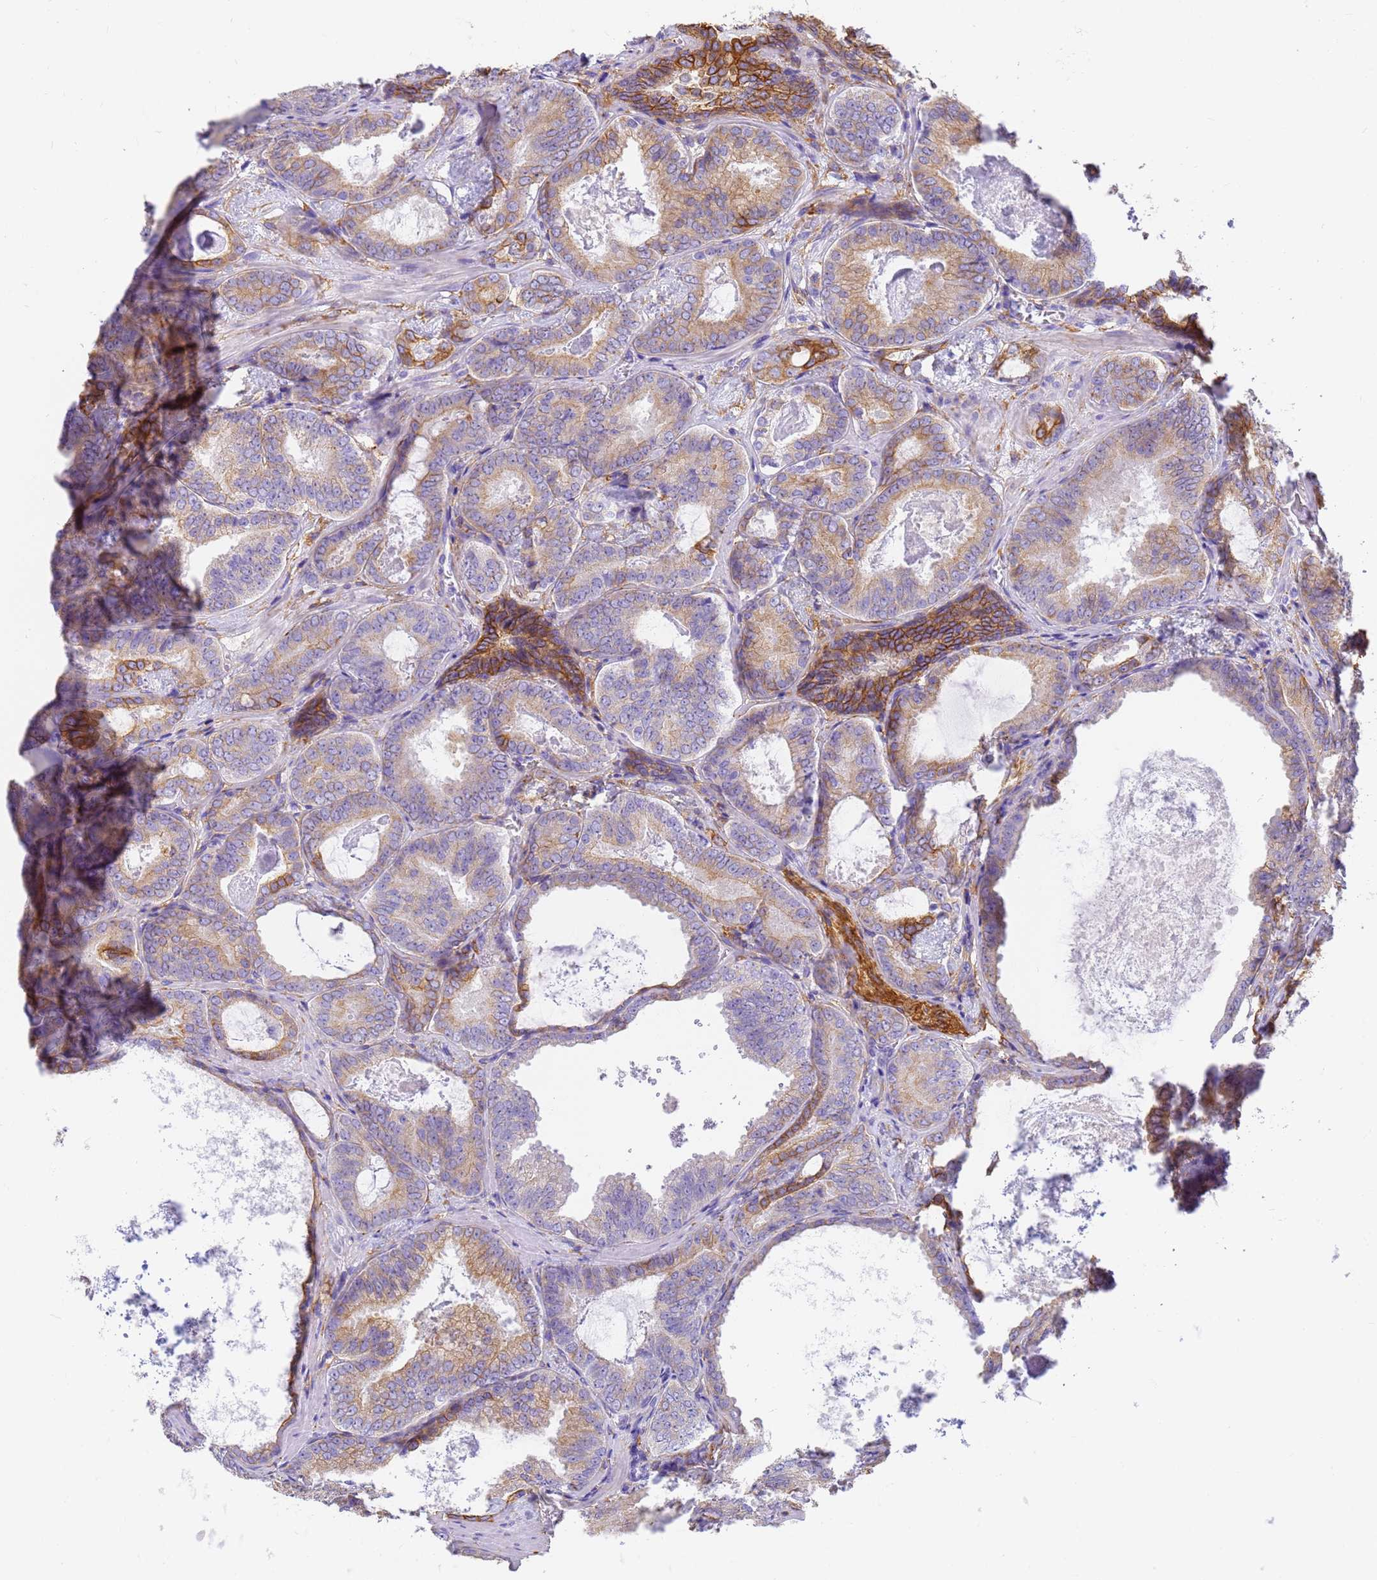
{"staining": {"intensity": "weak", "quantity": ">75%", "location": "cytoplasmic/membranous"}, "tissue": "prostate cancer", "cell_type": "Tumor cells", "image_type": "cancer", "snomed": [{"axis": "morphology", "description": "Adenocarcinoma, Low grade"}, {"axis": "topography", "description": "Prostate"}], "caption": "Low-grade adenocarcinoma (prostate) stained with a protein marker exhibits weak staining in tumor cells.", "gene": "MVB12A", "patient": {"sex": "male", "age": 60}}